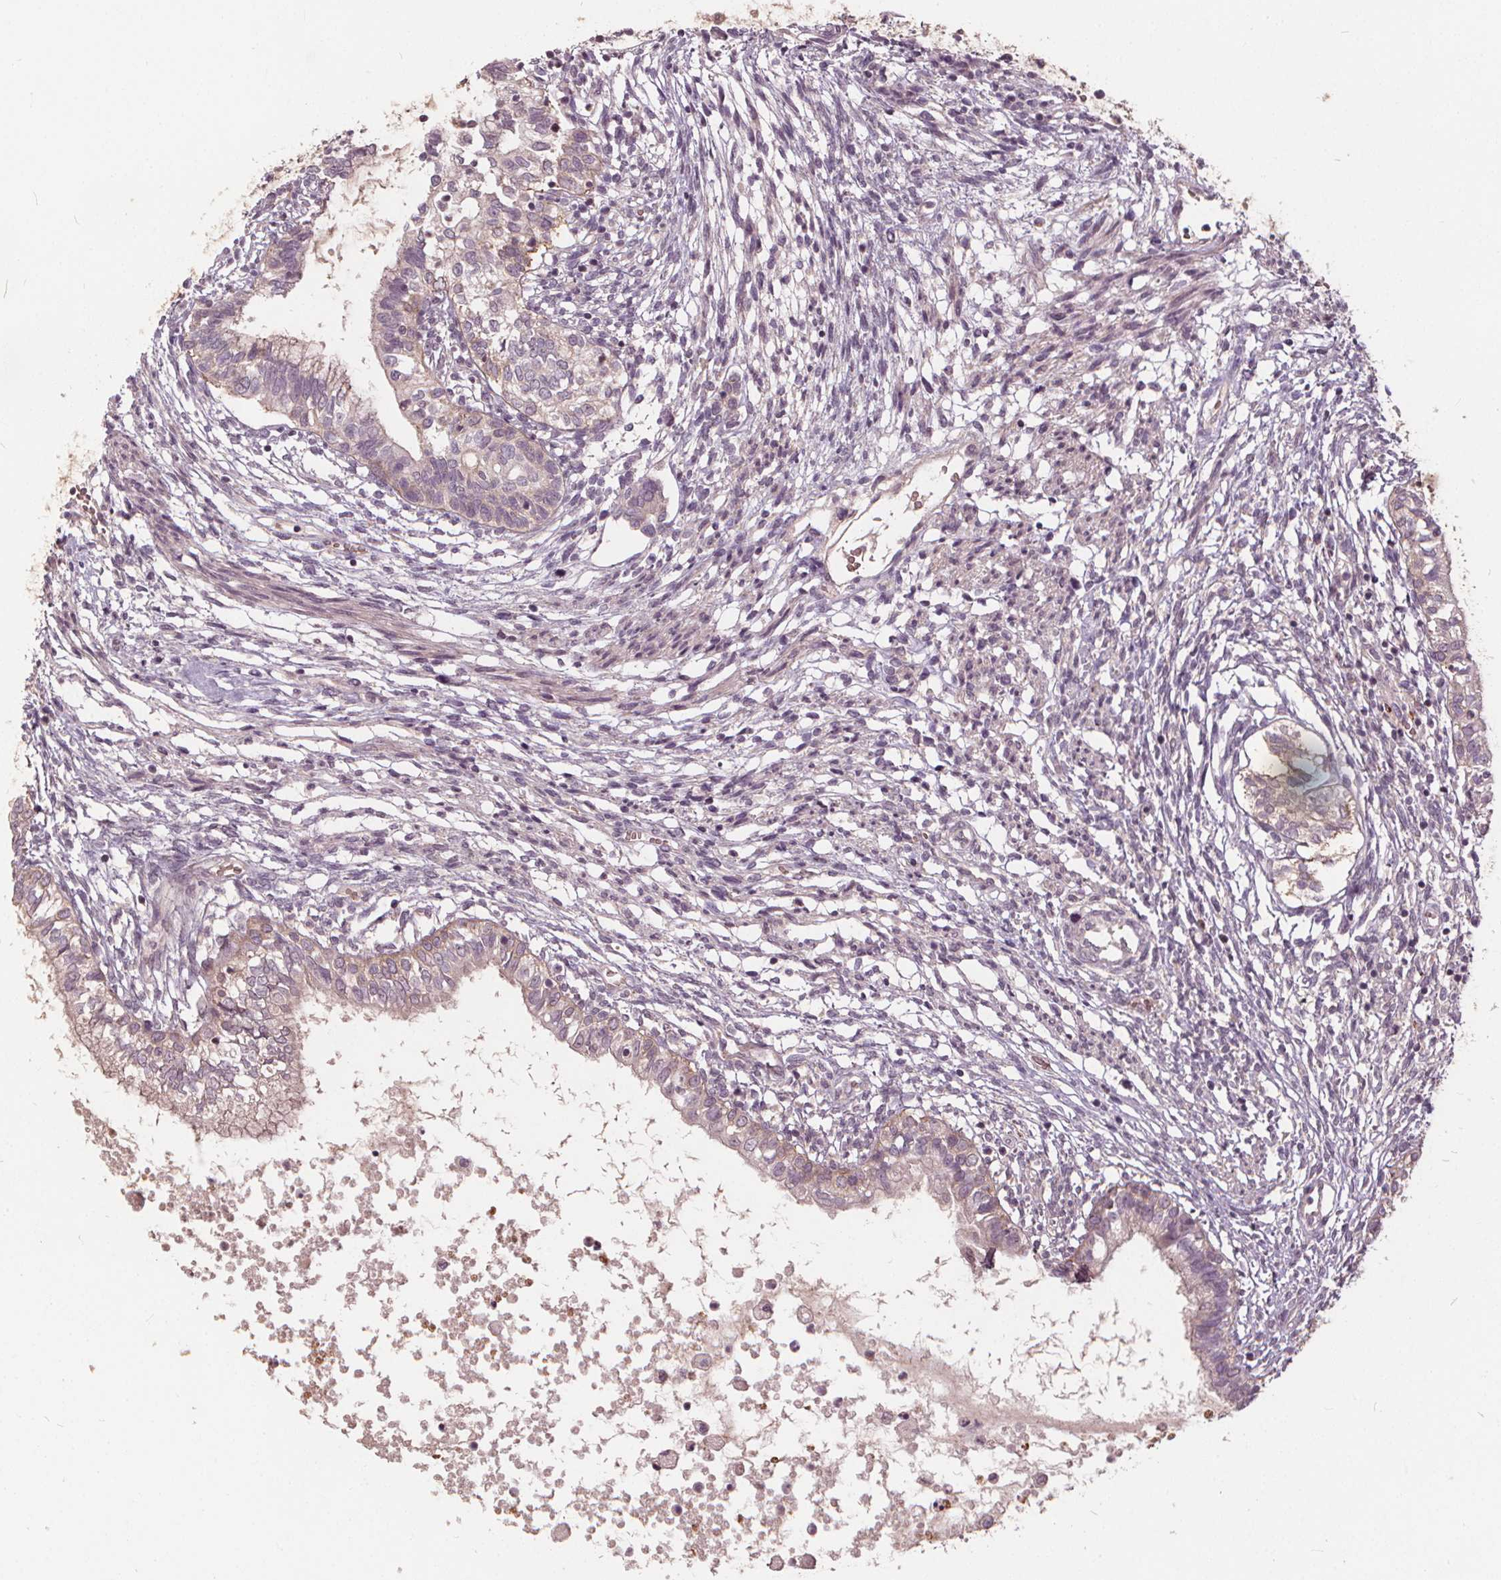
{"staining": {"intensity": "weak", "quantity": "<25%", "location": "cytoplasmic/membranous"}, "tissue": "testis cancer", "cell_type": "Tumor cells", "image_type": "cancer", "snomed": [{"axis": "morphology", "description": "Carcinoma, Embryonal, NOS"}, {"axis": "topography", "description": "Testis"}], "caption": "Image shows no protein expression in tumor cells of testis cancer (embryonal carcinoma) tissue.", "gene": "IPO13", "patient": {"sex": "male", "age": 37}}